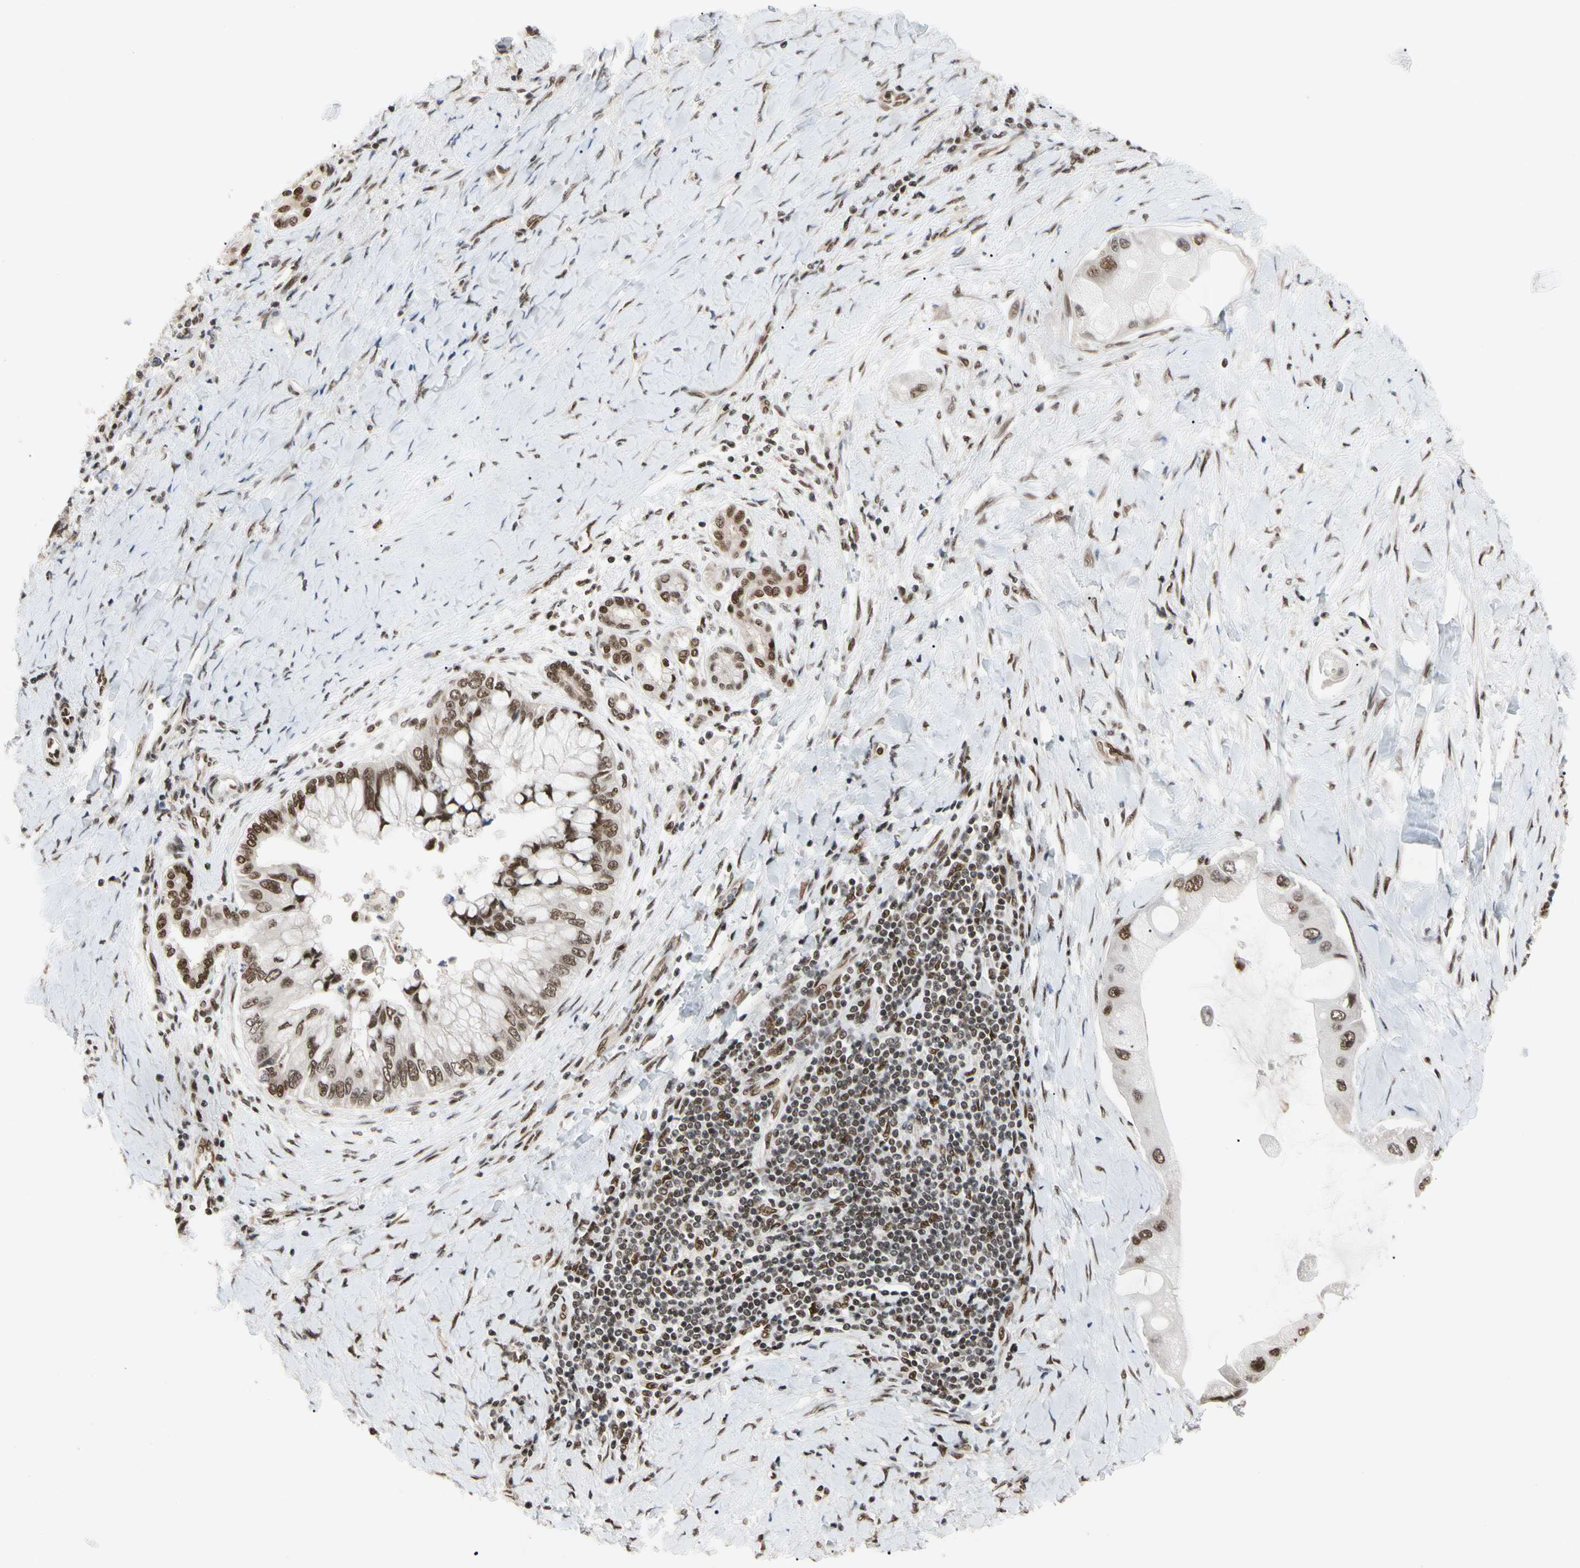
{"staining": {"intensity": "moderate", "quantity": ">75%", "location": "nuclear"}, "tissue": "liver cancer", "cell_type": "Tumor cells", "image_type": "cancer", "snomed": [{"axis": "morphology", "description": "Normal tissue, NOS"}, {"axis": "morphology", "description": "Cholangiocarcinoma"}, {"axis": "topography", "description": "Liver"}, {"axis": "topography", "description": "Peripheral nerve tissue"}], "caption": "This is an image of immunohistochemistry staining of cholangiocarcinoma (liver), which shows moderate expression in the nuclear of tumor cells.", "gene": "FAM98B", "patient": {"sex": "male", "age": 50}}